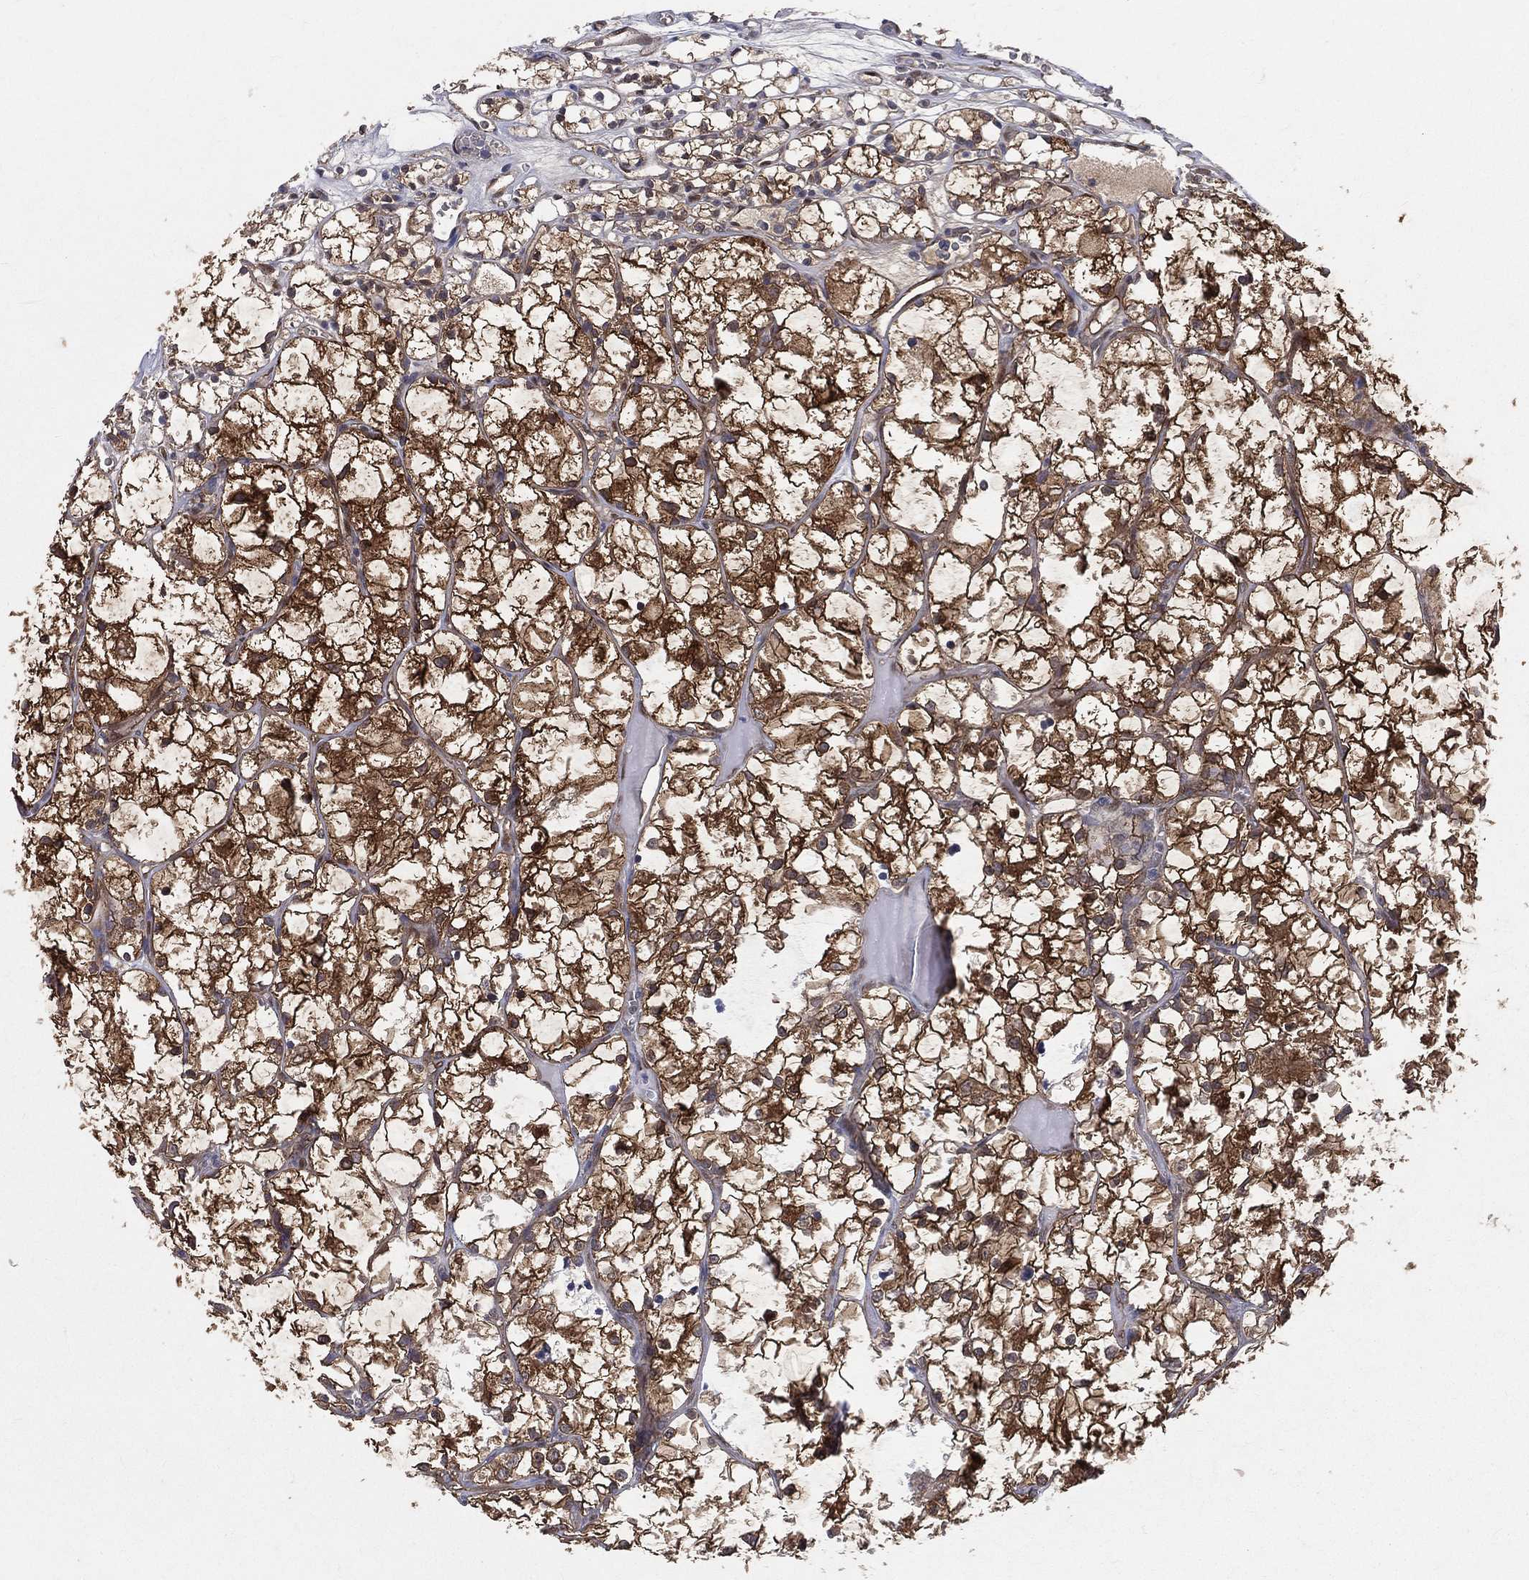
{"staining": {"intensity": "strong", "quantity": "25%-75%", "location": "cytoplasmic/membranous"}, "tissue": "renal cancer", "cell_type": "Tumor cells", "image_type": "cancer", "snomed": [{"axis": "morphology", "description": "Adenocarcinoma, NOS"}, {"axis": "topography", "description": "Kidney"}], "caption": "Immunohistochemical staining of renal cancer demonstrates high levels of strong cytoplasmic/membranous expression in about 25%-75% of tumor cells.", "gene": "GMPR2", "patient": {"sex": "female", "age": 69}}